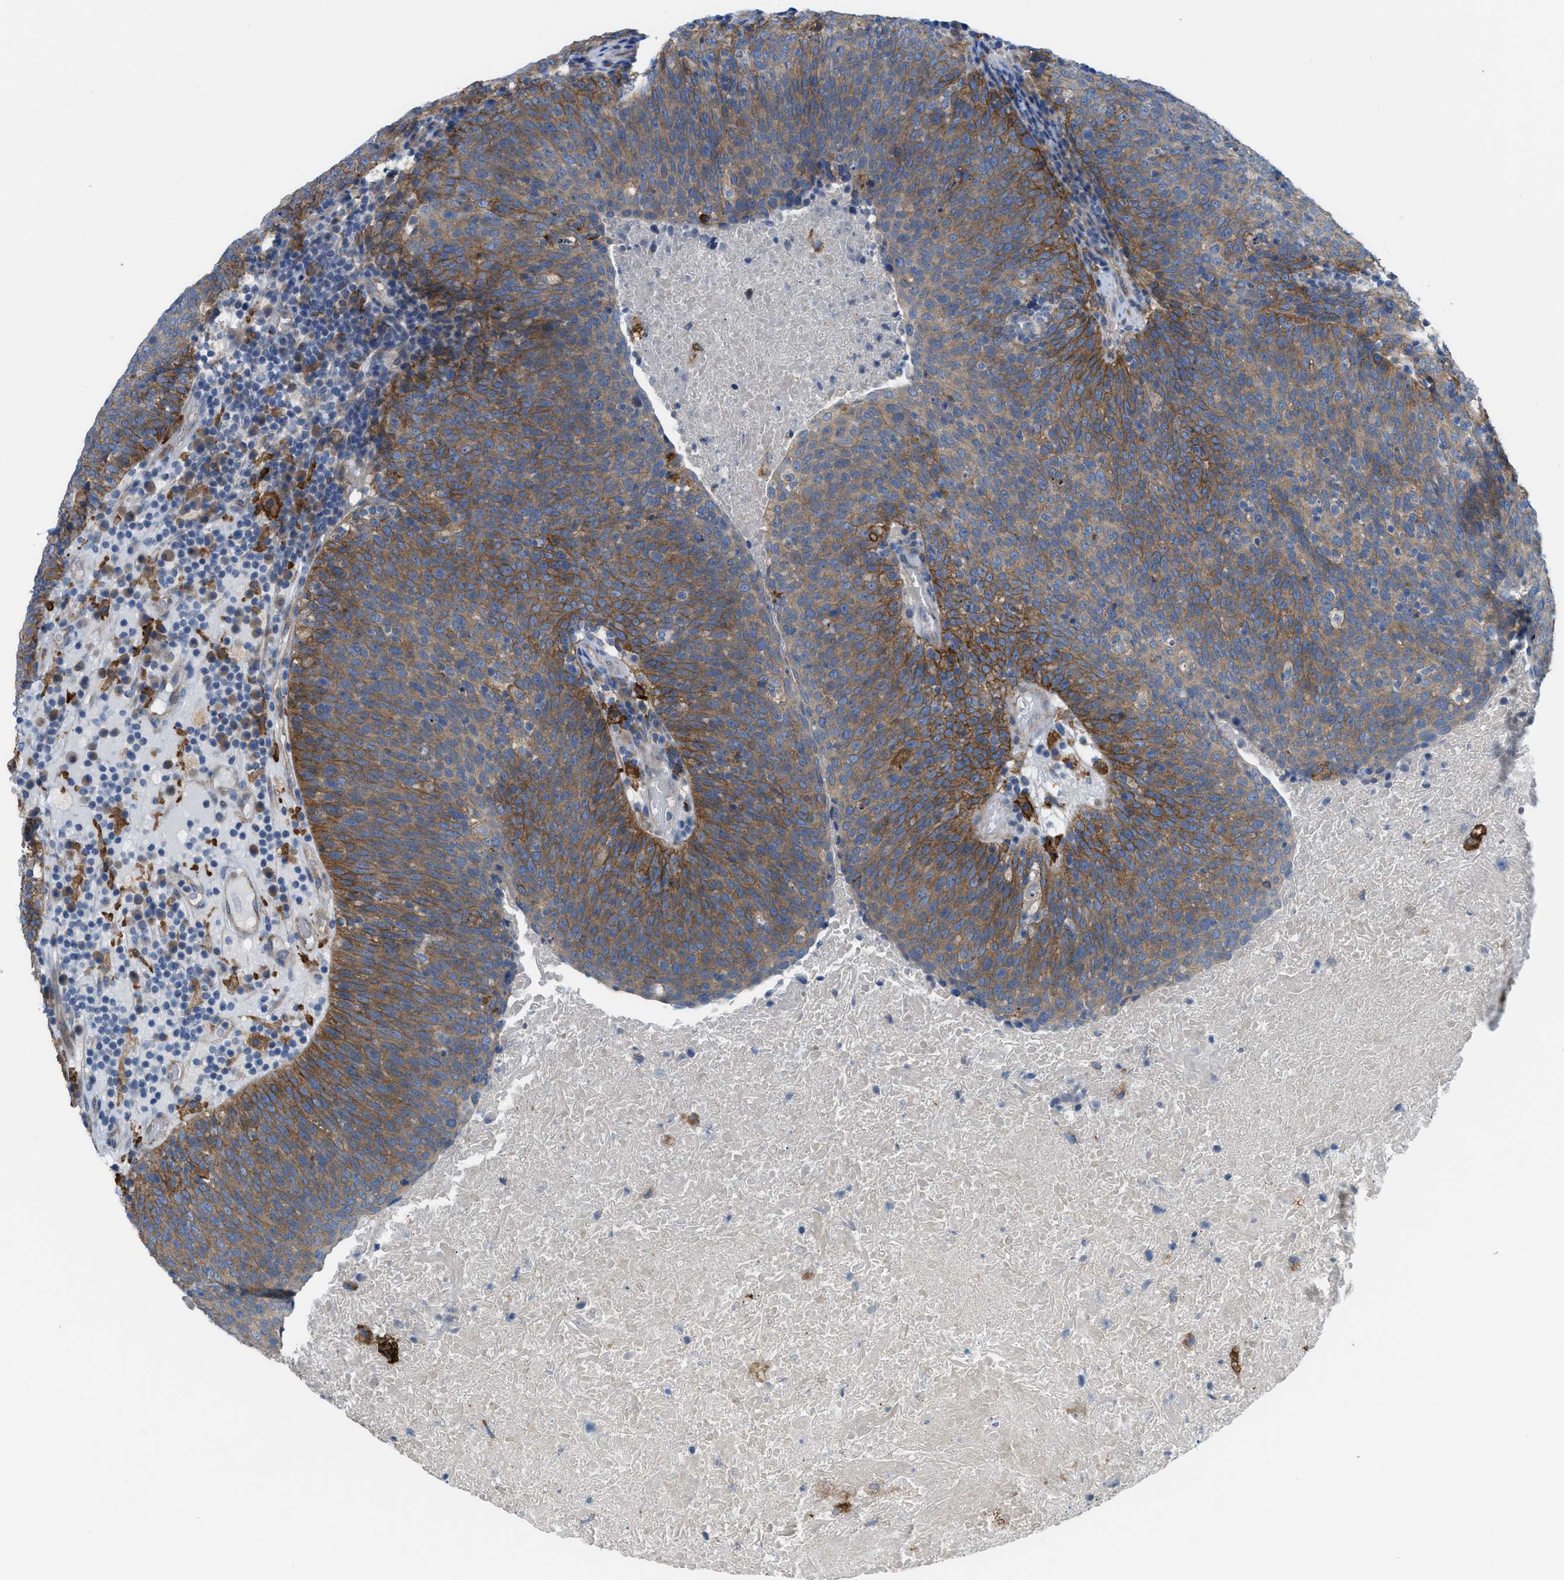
{"staining": {"intensity": "moderate", "quantity": ">75%", "location": "cytoplasmic/membranous"}, "tissue": "head and neck cancer", "cell_type": "Tumor cells", "image_type": "cancer", "snomed": [{"axis": "morphology", "description": "Squamous cell carcinoma, NOS"}, {"axis": "morphology", "description": "Squamous cell carcinoma, metastatic, NOS"}, {"axis": "topography", "description": "Lymph node"}, {"axis": "topography", "description": "Head-Neck"}], "caption": "Moderate cytoplasmic/membranous positivity is appreciated in about >75% of tumor cells in head and neck cancer. The staining was performed using DAB, with brown indicating positive protein expression. Nuclei are stained blue with hematoxylin.", "gene": "EGFR", "patient": {"sex": "male", "age": 62}}